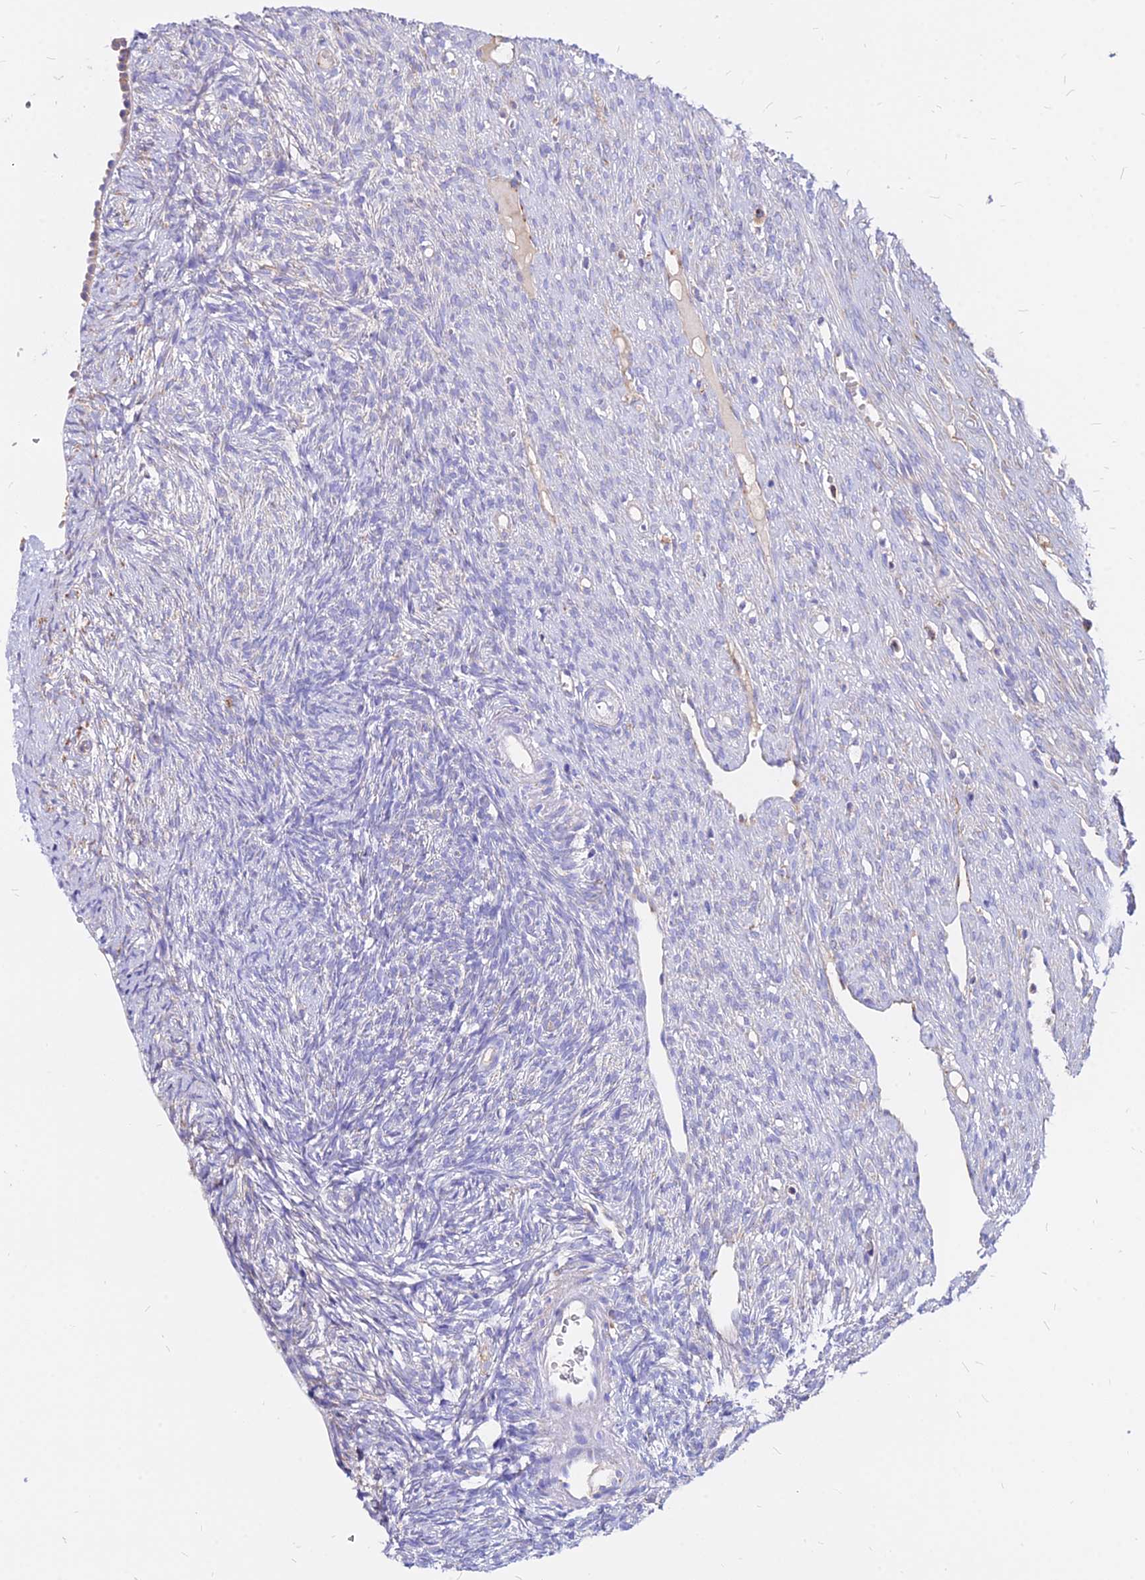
{"staining": {"intensity": "negative", "quantity": "none", "location": "none"}, "tissue": "ovary", "cell_type": "Ovarian stroma cells", "image_type": "normal", "snomed": [{"axis": "morphology", "description": "Normal tissue, NOS"}, {"axis": "topography", "description": "Ovary"}], "caption": "This is an immunohistochemistry photomicrograph of normal ovary. There is no expression in ovarian stroma cells.", "gene": "AGTRAP", "patient": {"sex": "female", "age": 51}}